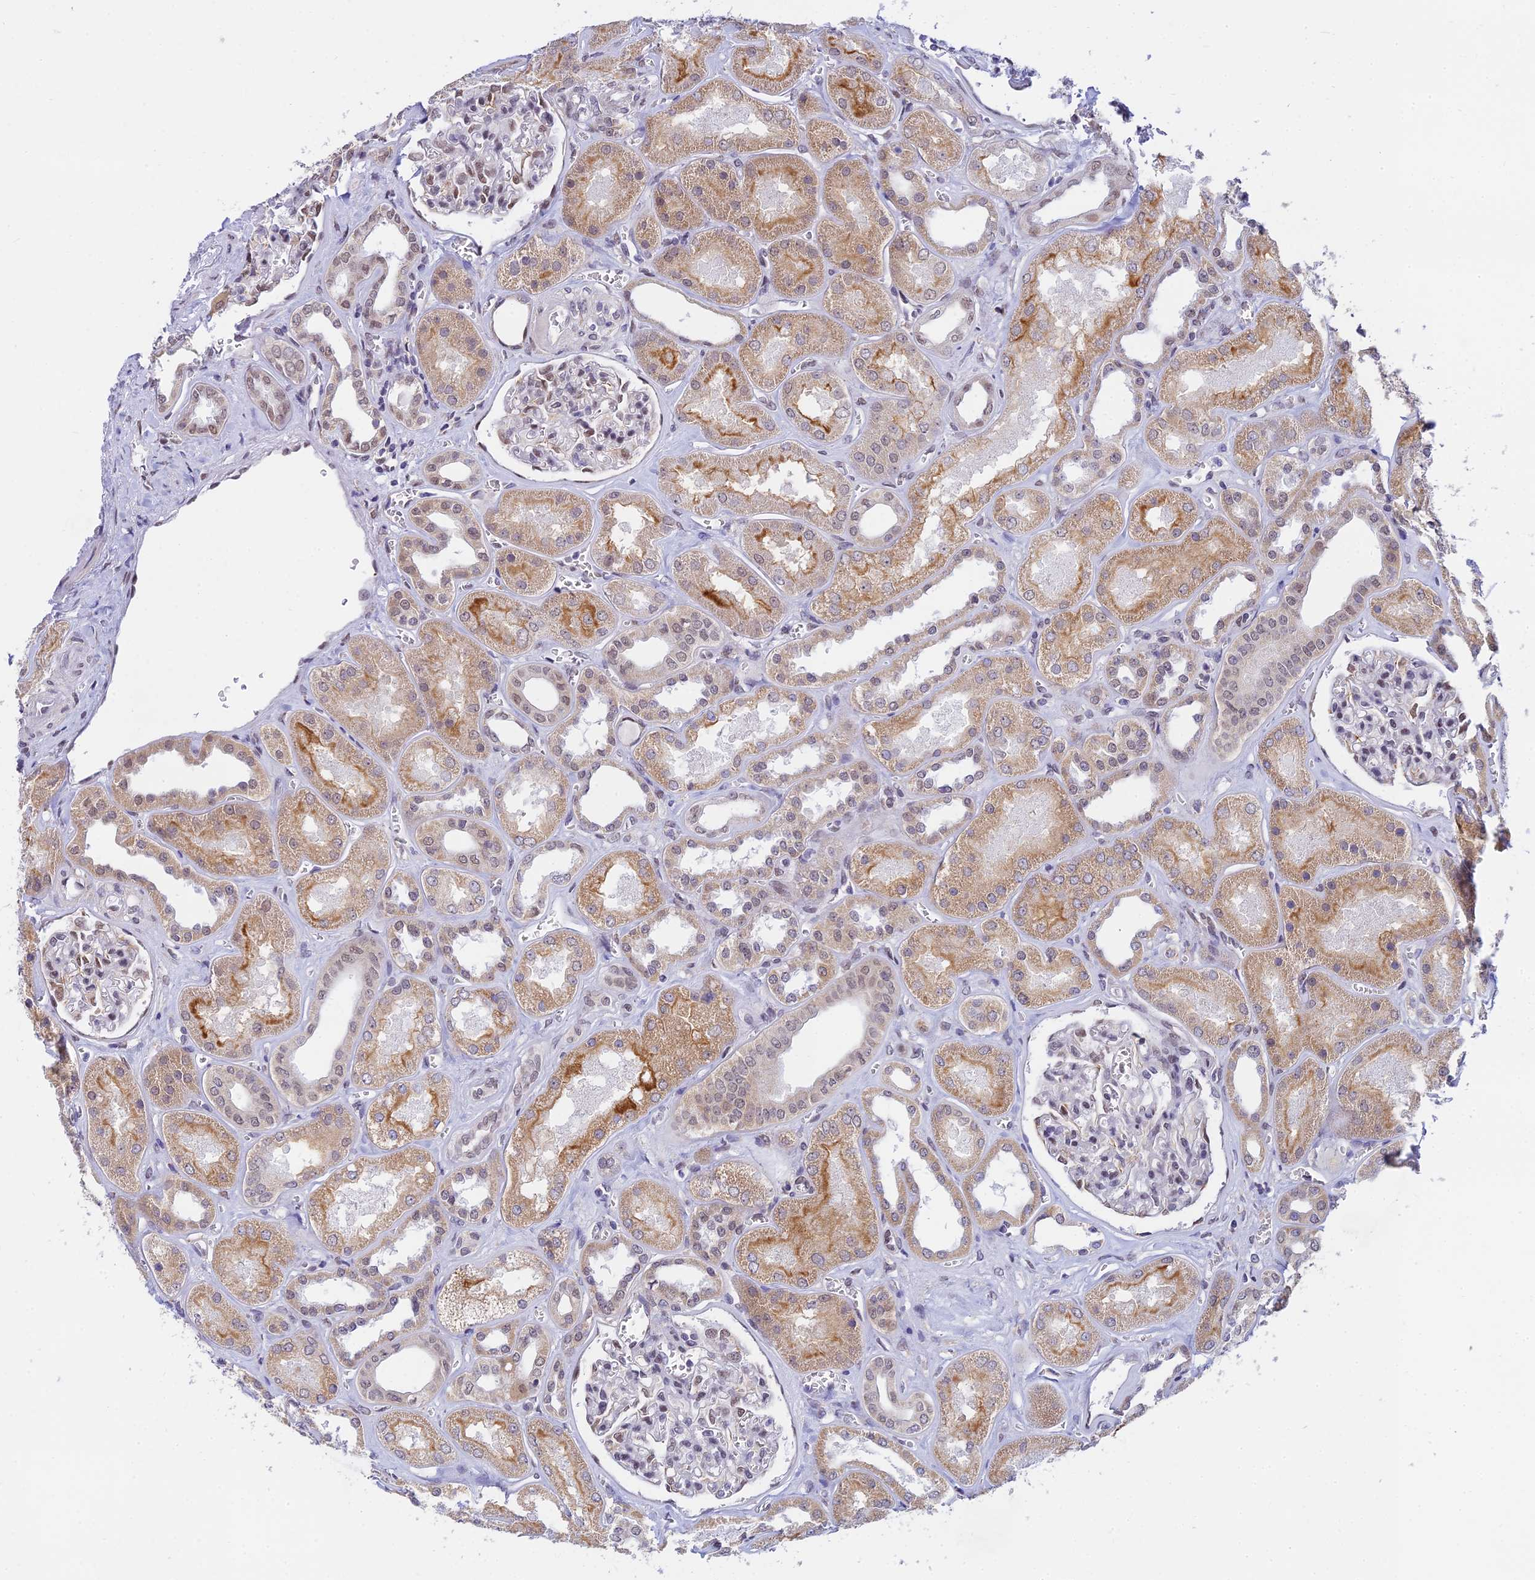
{"staining": {"intensity": "moderate", "quantity": "<25%", "location": "nuclear"}, "tissue": "kidney", "cell_type": "Cells in glomeruli", "image_type": "normal", "snomed": [{"axis": "morphology", "description": "Normal tissue, NOS"}, {"axis": "morphology", "description": "Adenocarcinoma, NOS"}, {"axis": "topography", "description": "Kidney"}], "caption": "This histopathology image displays benign kidney stained with immunohistochemistry to label a protein in brown. The nuclear of cells in glomeruli show moderate positivity for the protein. Nuclei are counter-stained blue.", "gene": "C2orf49", "patient": {"sex": "female", "age": 68}}